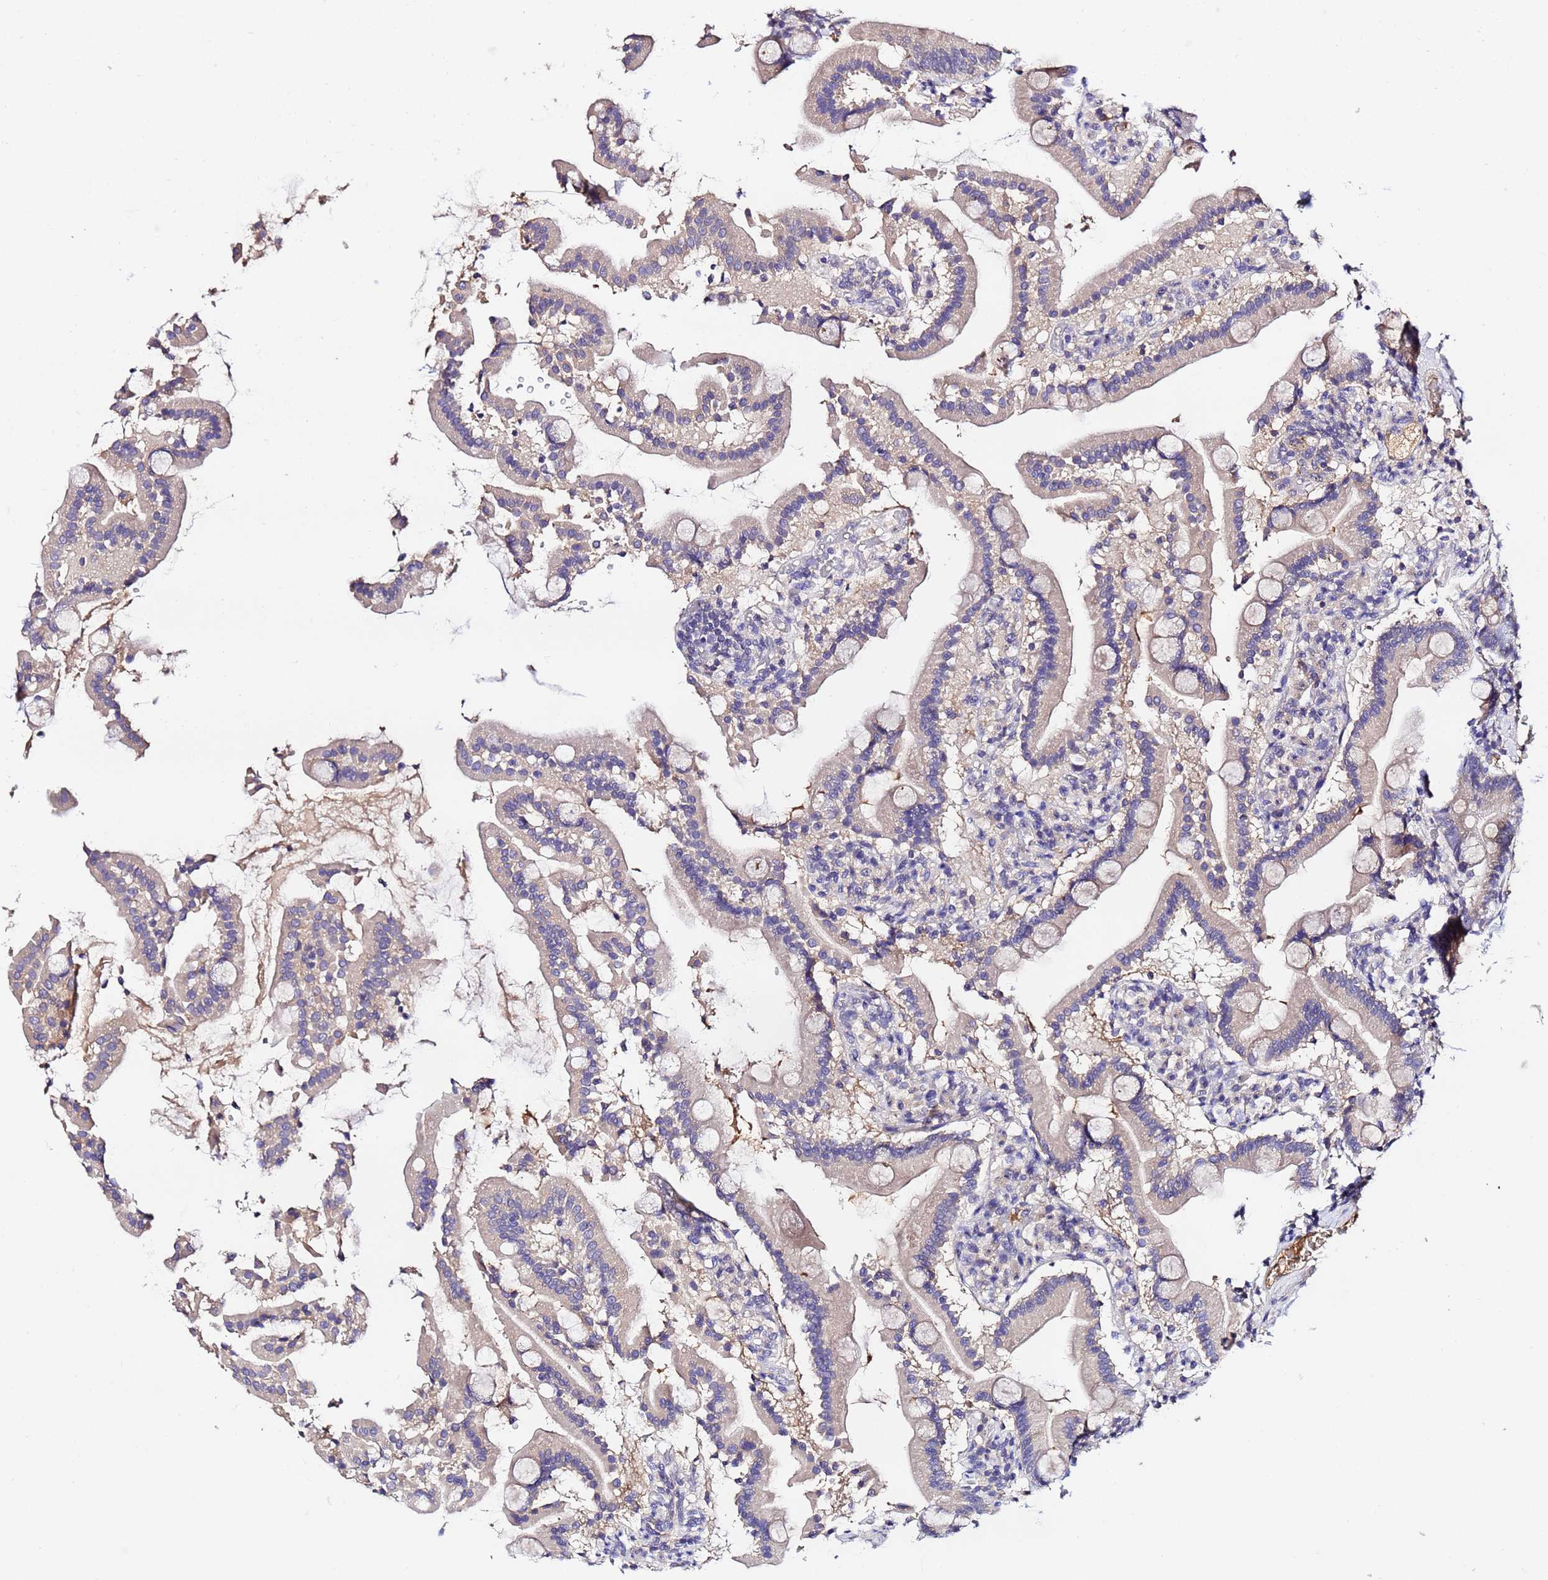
{"staining": {"intensity": "weak", "quantity": "25%-75%", "location": "cytoplasmic/membranous"}, "tissue": "duodenum", "cell_type": "Glandular cells", "image_type": "normal", "snomed": [{"axis": "morphology", "description": "Normal tissue, NOS"}, {"axis": "topography", "description": "Duodenum"}], "caption": "This is a micrograph of immunohistochemistry staining of unremarkable duodenum, which shows weak staining in the cytoplasmic/membranous of glandular cells.", "gene": "MTERF1", "patient": {"sex": "male", "age": 55}}